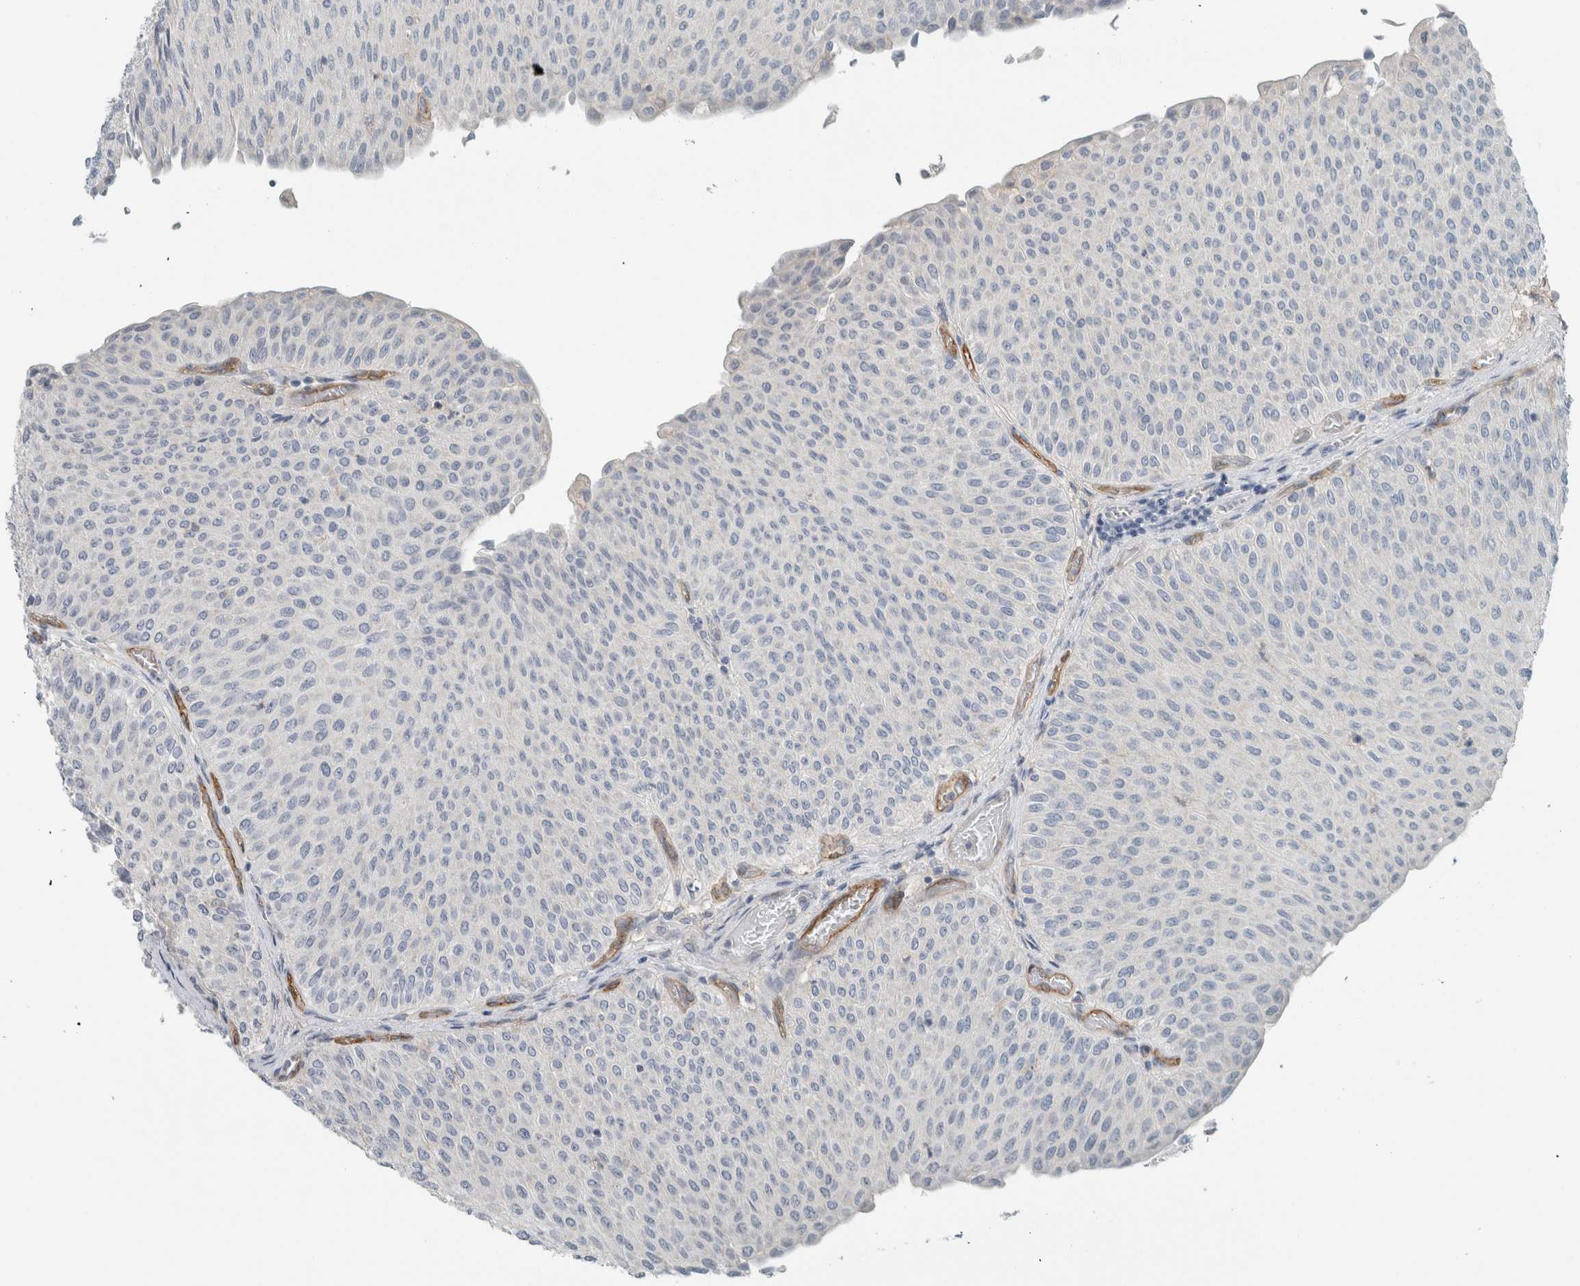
{"staining": {"intensity": "negative", "quantity": "none", "location": "none"}, "tissue": "urothelial cancer", "cell_type": "Tumor cells", "image_type": "cancer", "snomed": [{"axis": "morphology", "description": "Urothelial carcinoma, Low grade"}, {"axis": "topography", "description": "Urinary bladder"}], "caption": "IHC photomicrograph of neoplastic tissue: urothelial cancer stained with DAB reveals no significant protein staining in tumor cells.", "gene": "SCIN", "patient": {"sex": "male", "age": 78}}